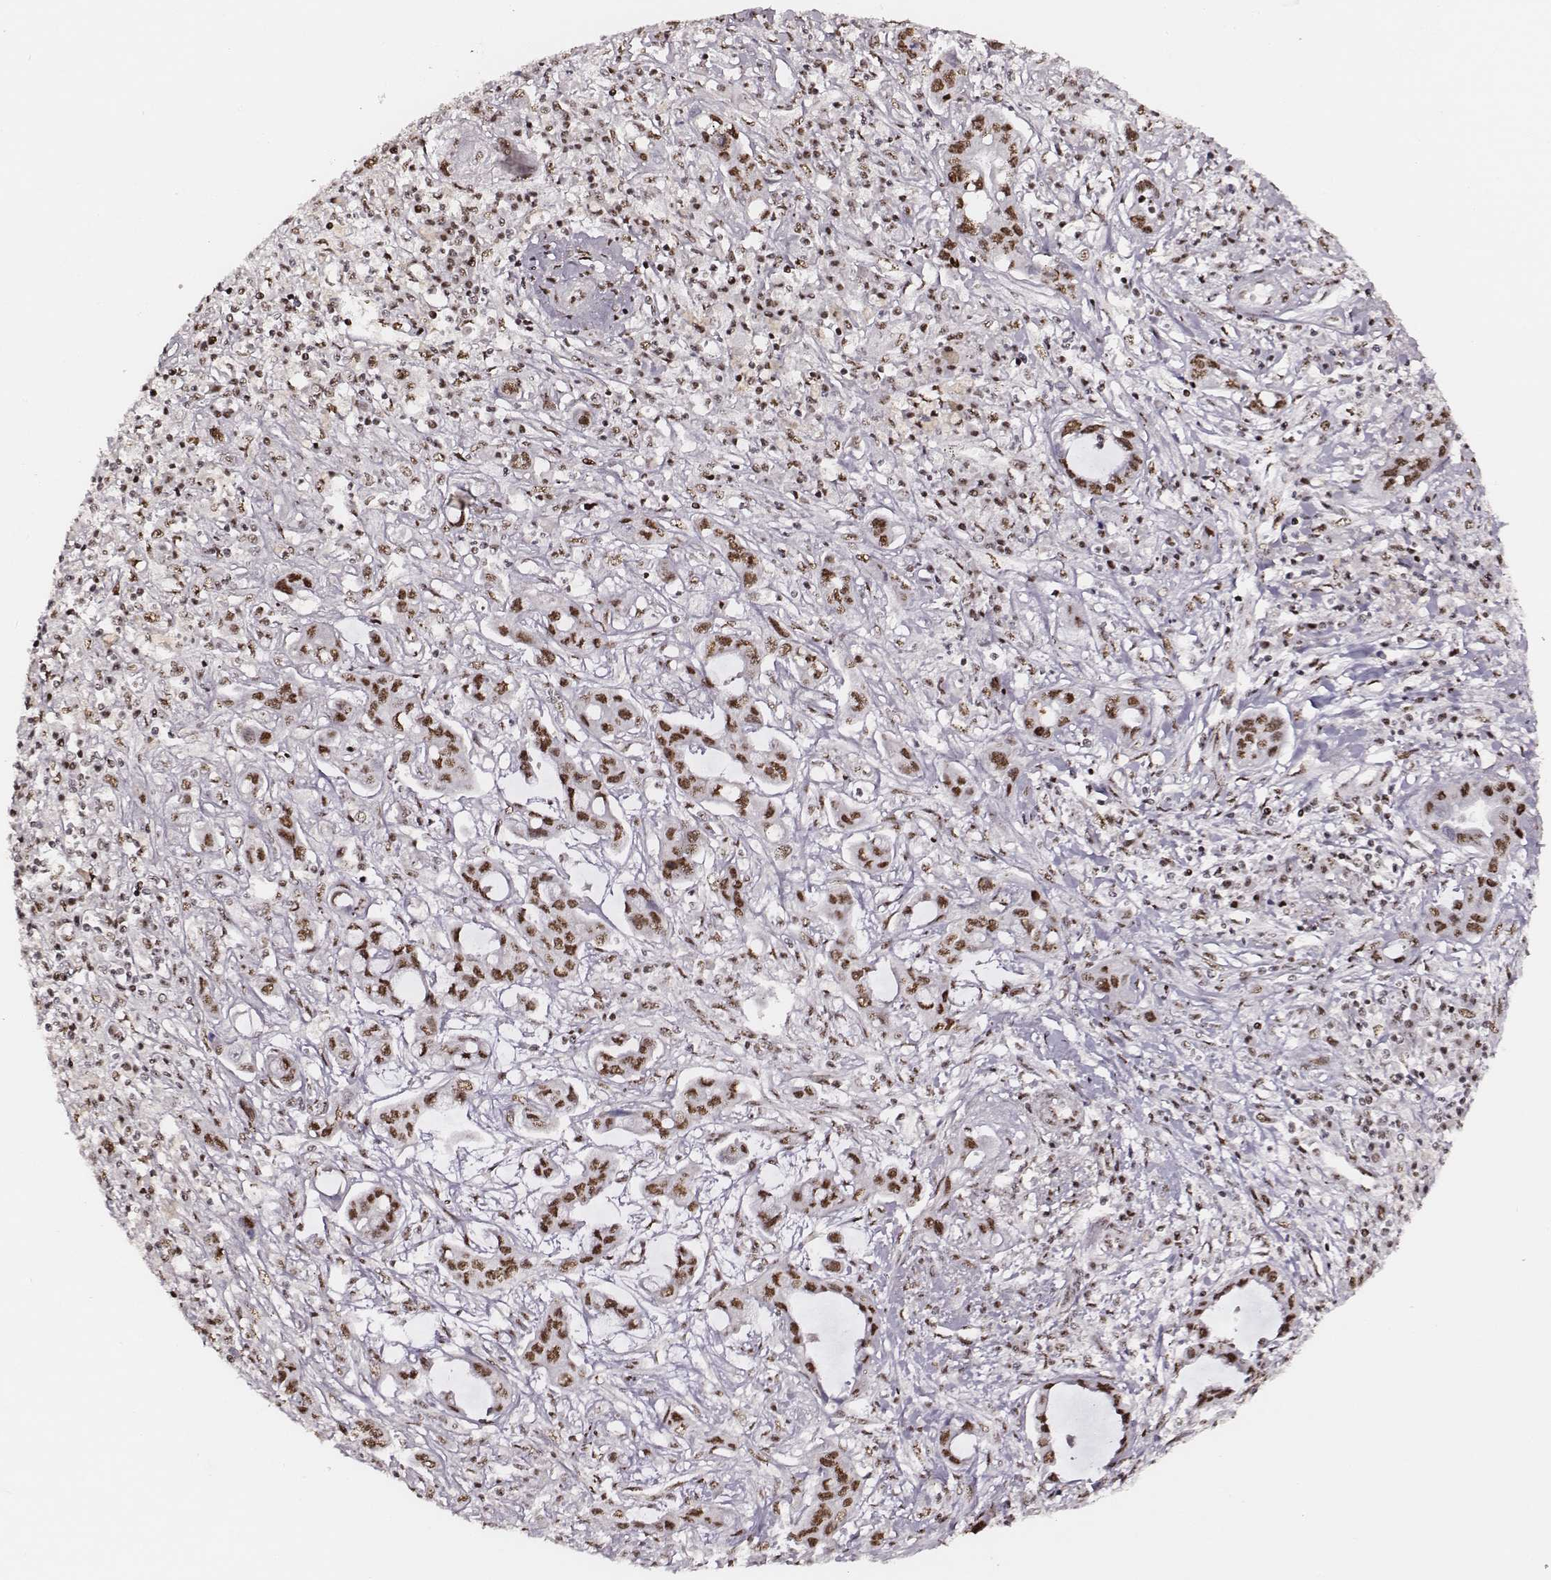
{"staining": {"intensity": "moderate", "quantity": ">75%", "location": "nuclear"}, "tissue": "liver cancer", "cell_type": "Tumor cells", "image_type": "cancer", "snomed": [{"axis": "morphology", "description": "Cholangiocarcinoma"}, {"axis": "topography", "description": "Liver"}], "caption": "Moderate nuclear protein positivity is seen in approximately >75% of tumor cells in liver cholangiocarcinoma.", "gene": "PPARA", "patient": {"sex": "male", "age": 58}}